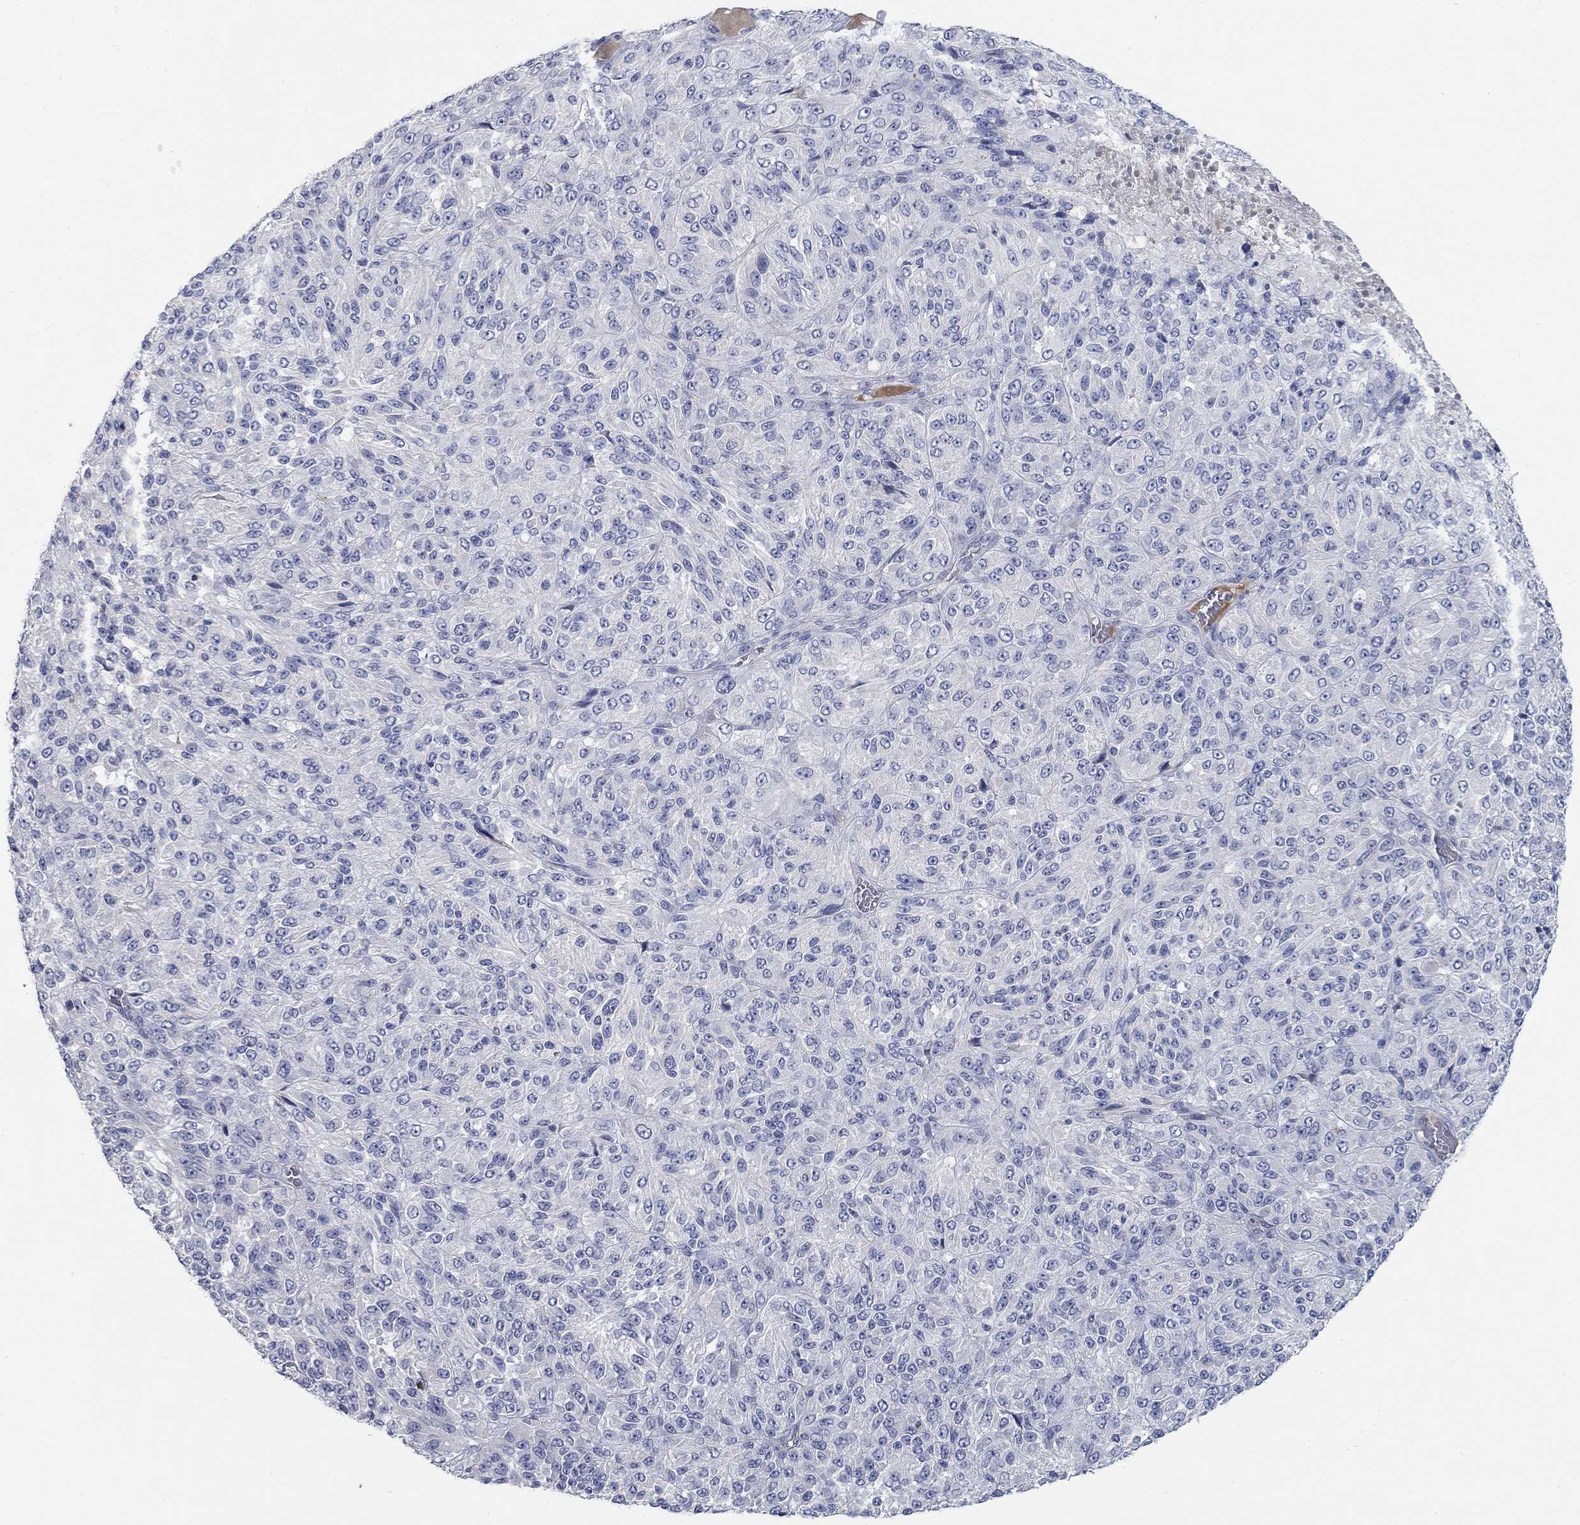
{"staining": {"intensity": "negative", "quantity": "none", "location": "none"}, "tissue": "melanoma", "cell_type": "Tumor cells", "image_type": "cancer", "snomed": [{"axis": "morphology", "description": "Malignant melanoma, Metastatic site"}, {"axis": "topography", "description": "Brain"}], "caption": "An immunohistochemistry photomicrograph of melanoma is shown. There is no staining in tumor cells of melanoma.", "gene": "TMEM249", "patient": {"sex": "female", "age": 56}}